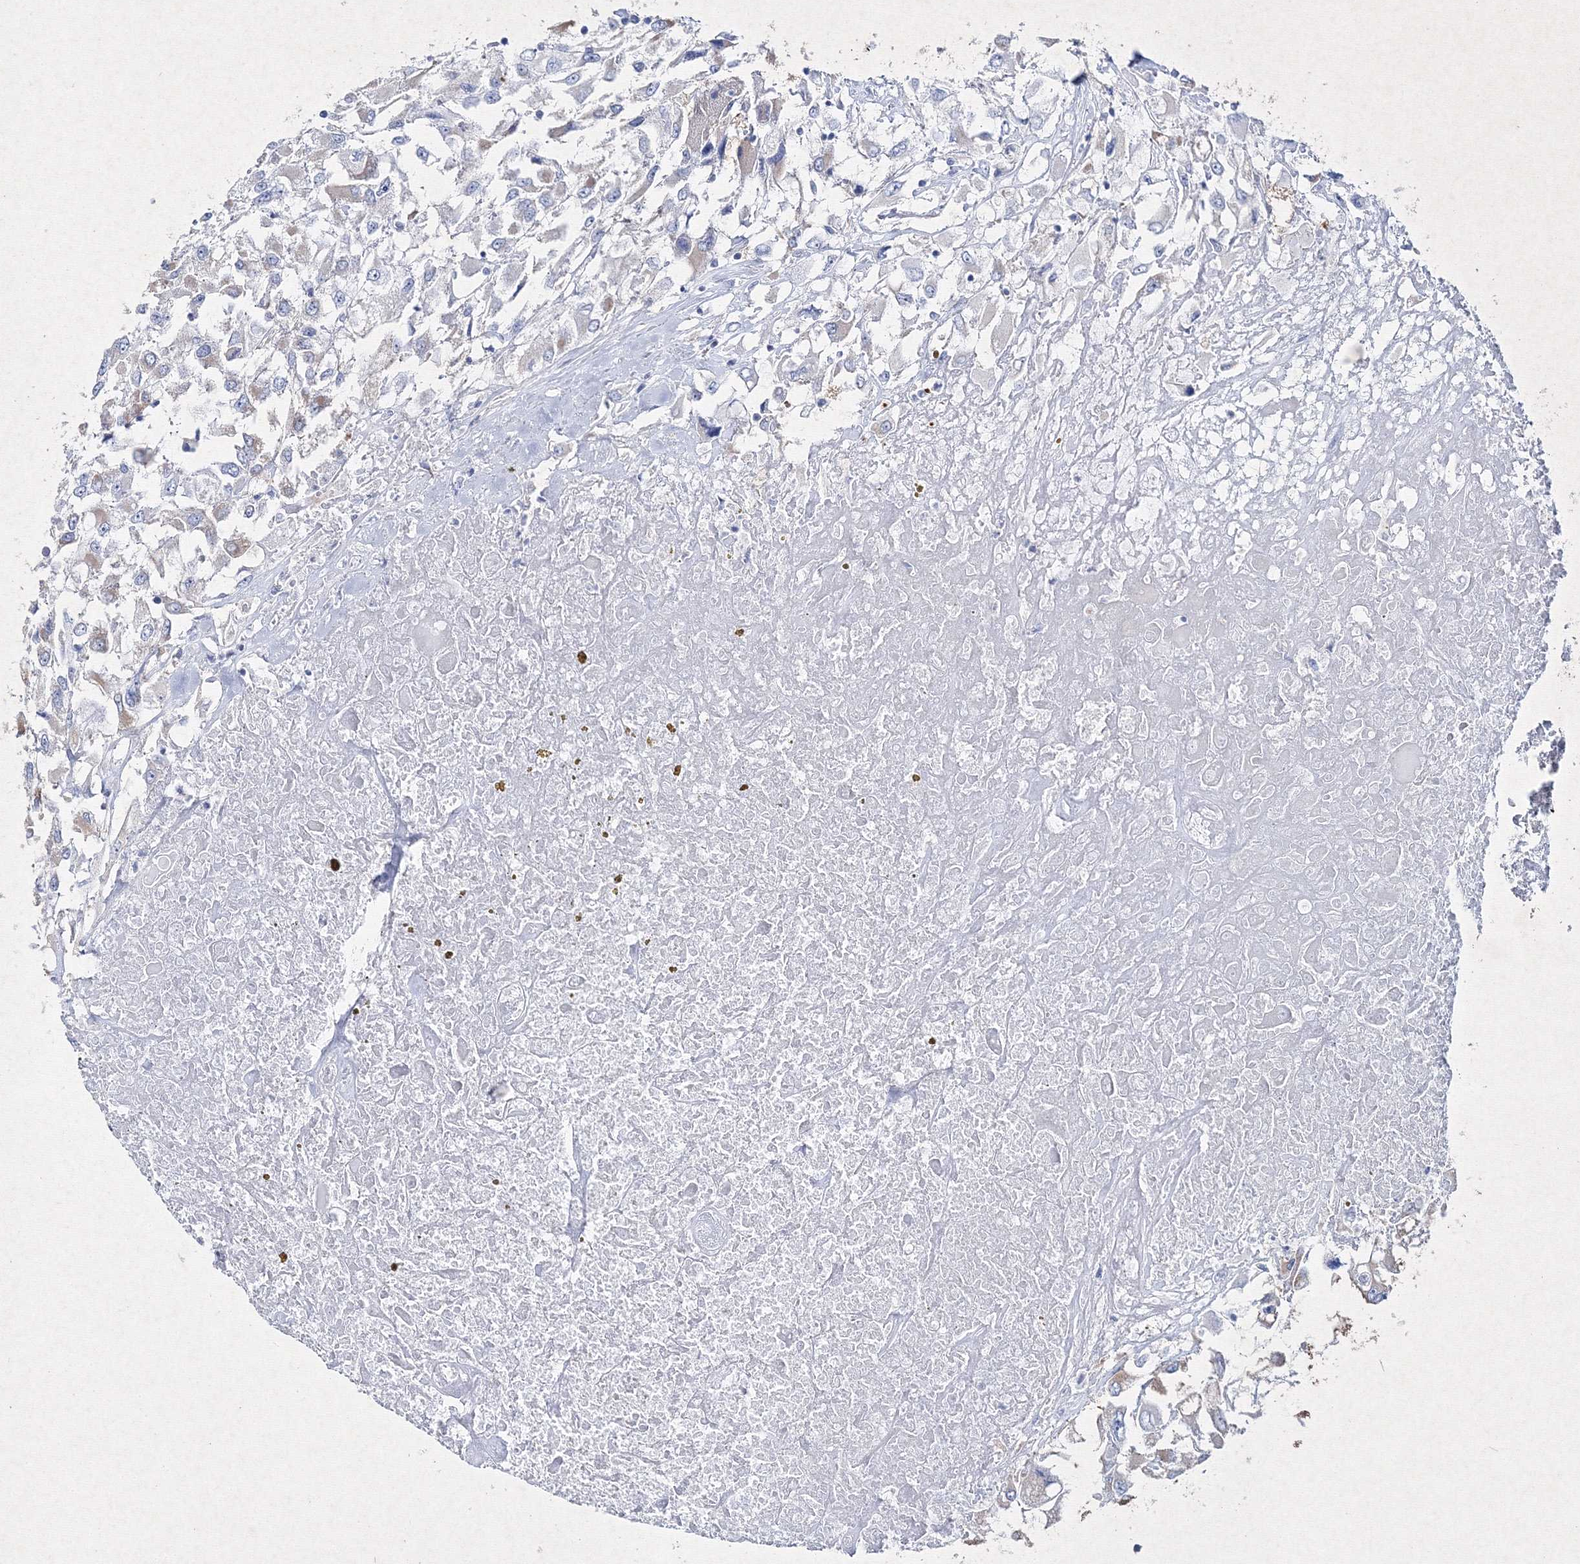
{"staining": {"intensity": "negative", "quantity": "none", "location": "none"}, "tissue": "renal cancer", "cell_type": "Tumor cells", "image_type": "cancer", "snomed": [{"axis": "morphology", "description": "Adenocarcinoma, NOS"}, {"axis": "topography", "description": "Kidney"}], "caption": "Image shows no protein positivity in tumor cells of renal cancer (adenocarcinoma) tissue.", "gene": "SMIM29", "patient": {"sex": "female", "age": 52}}